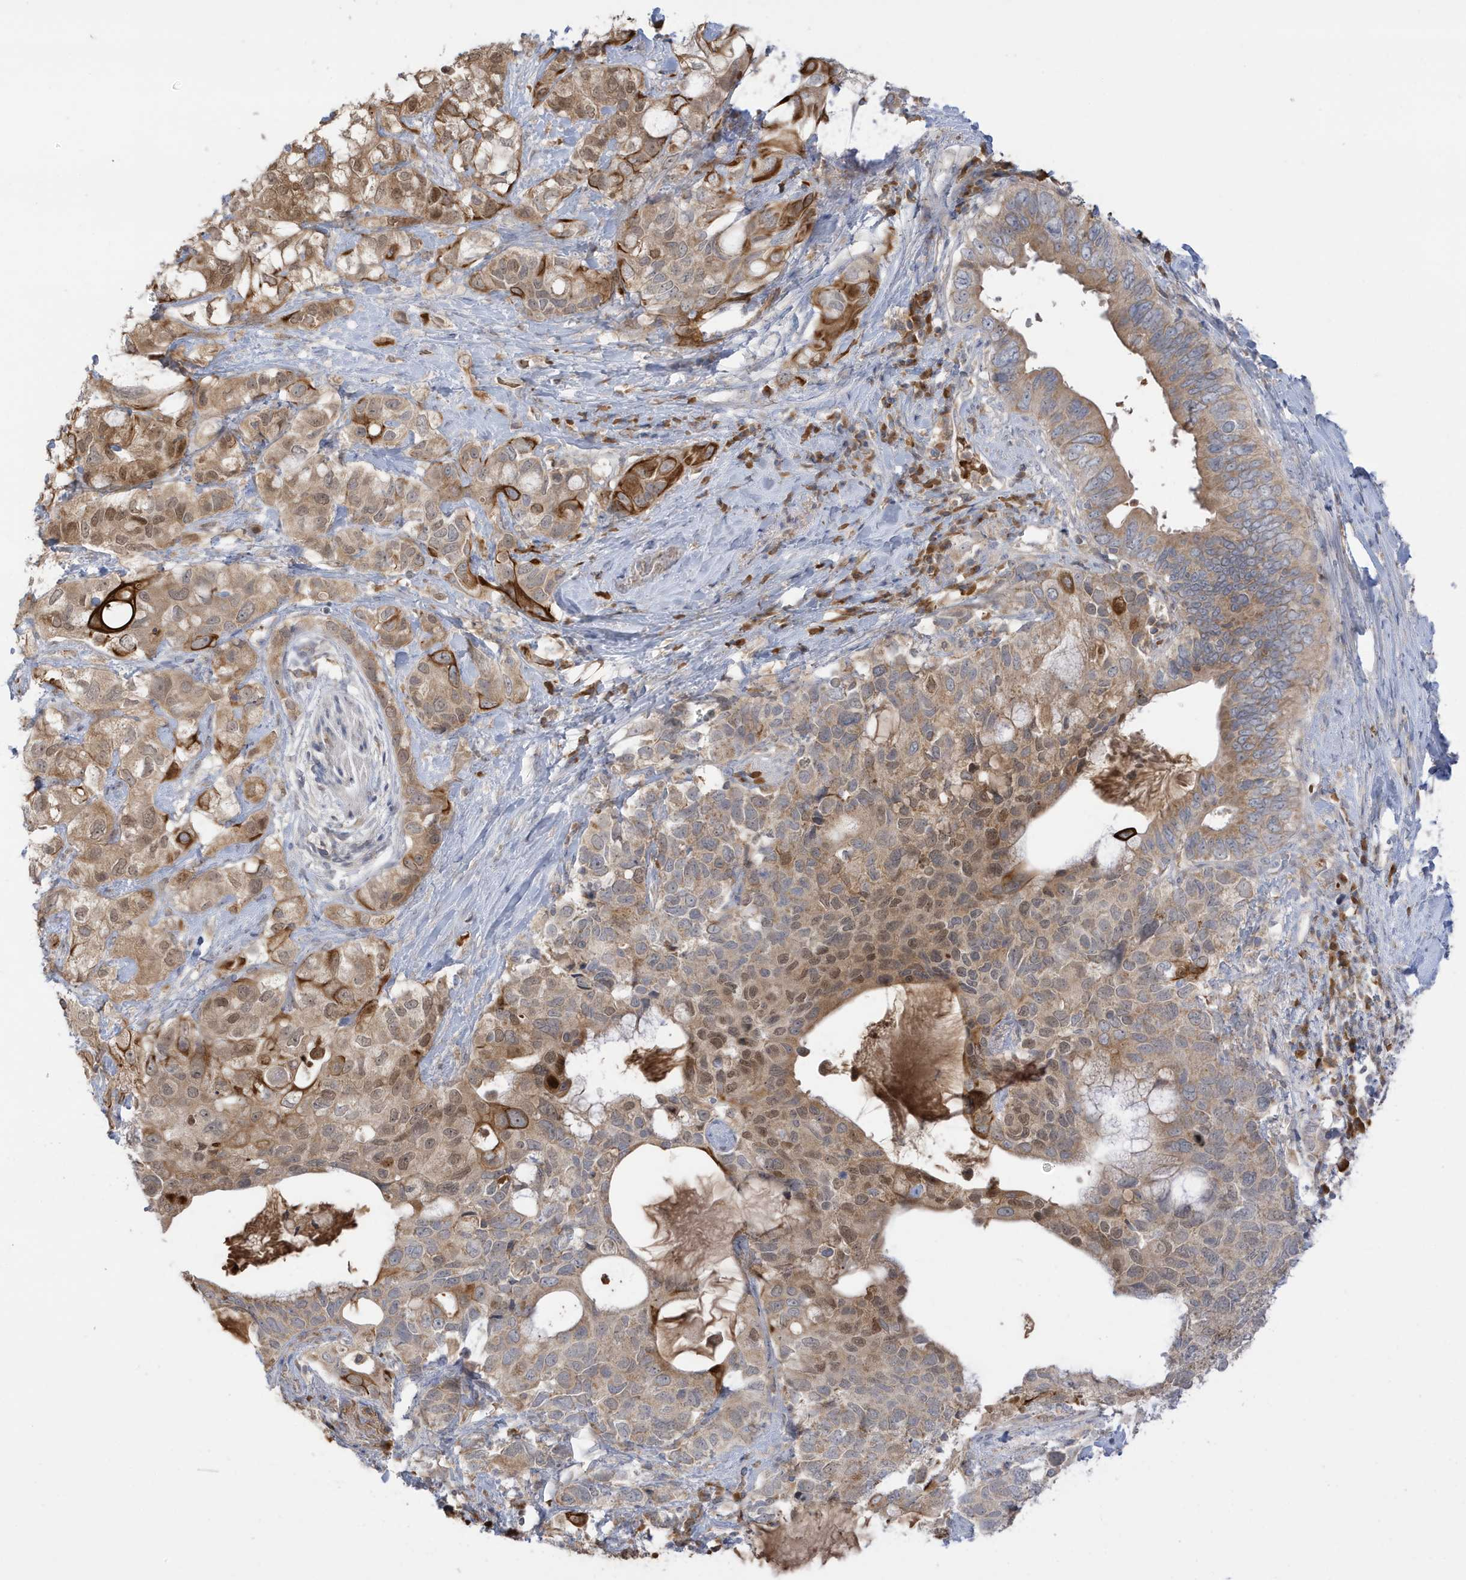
{"staining": {"intensity": "moderate", "quantity": ">75%", "location": "cytoplasmic/membranous,nuclear"}, "tissue": "pancreatic cancer", "cell_type": "Tumor cells", "image_type": "cancer", "snomed": [{"axis": "morphology", "description": "Adenocarcinoma, NOS"}, {"axis": "topography", "description": "Pancreas"}], "caption": "This is an image of IHC staining of pancreatic cancer, which shows moderate staining in the cytoplasmic/membranous and nuclear of tumor cells.", "gene": "NPPC", "patient": {"sex": "female", "age": 56}}